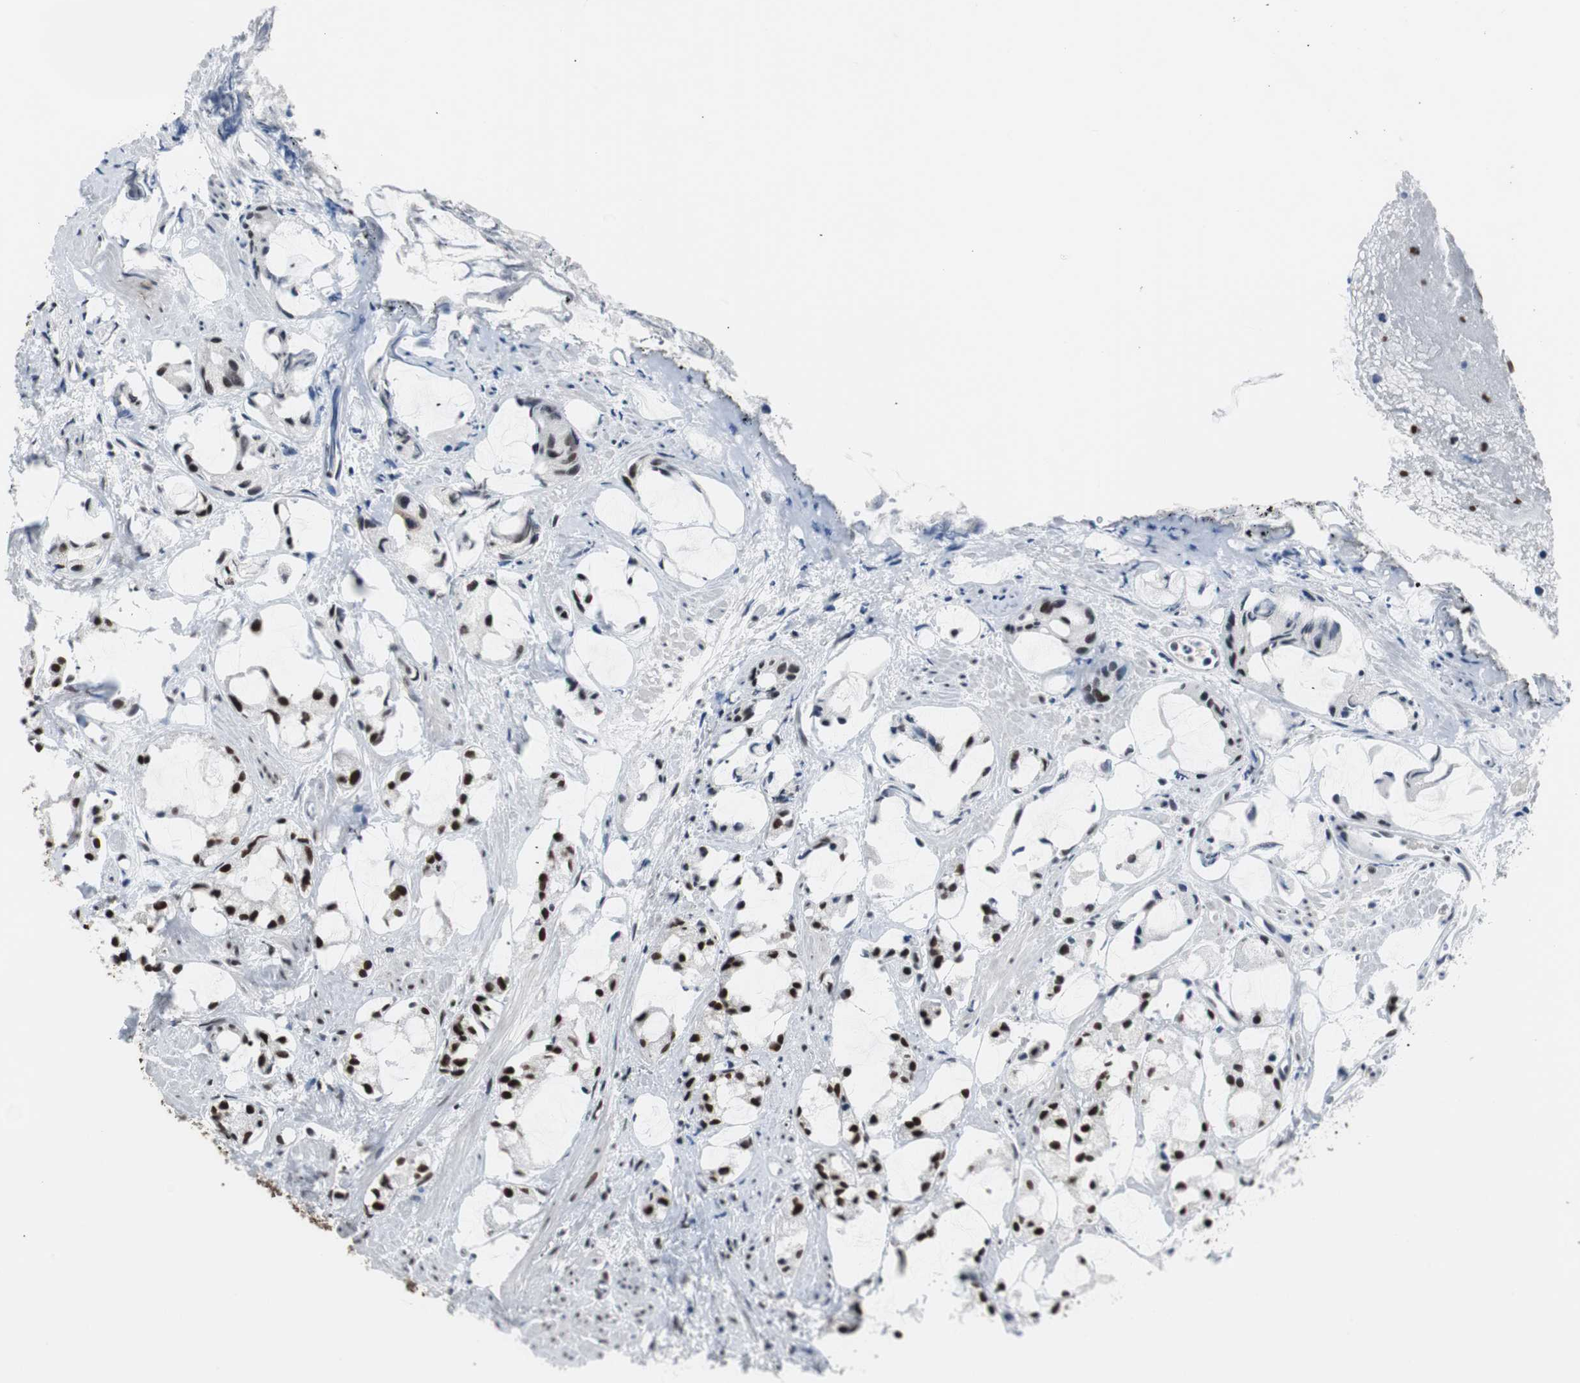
{"staining": {"intensity": "strong", "quantity": ">75%", "location": "nuclear"}, "tissue": "prostate cancer", "cell_type": "Tumor cells", "image_type": "cancer", "snomed": [{"axis": "morphology", "description": "Adenocarcinoma, High grade"}, {"axis": "topography", "description": "Prostate"}], "caption": "Strong nuclear expression is identified in approximately >75% of tumor cells in high-grade adenocarcinoma (prostate).", "gene": "XRCC1", "patient": {"sex": "male", "age": 85}}